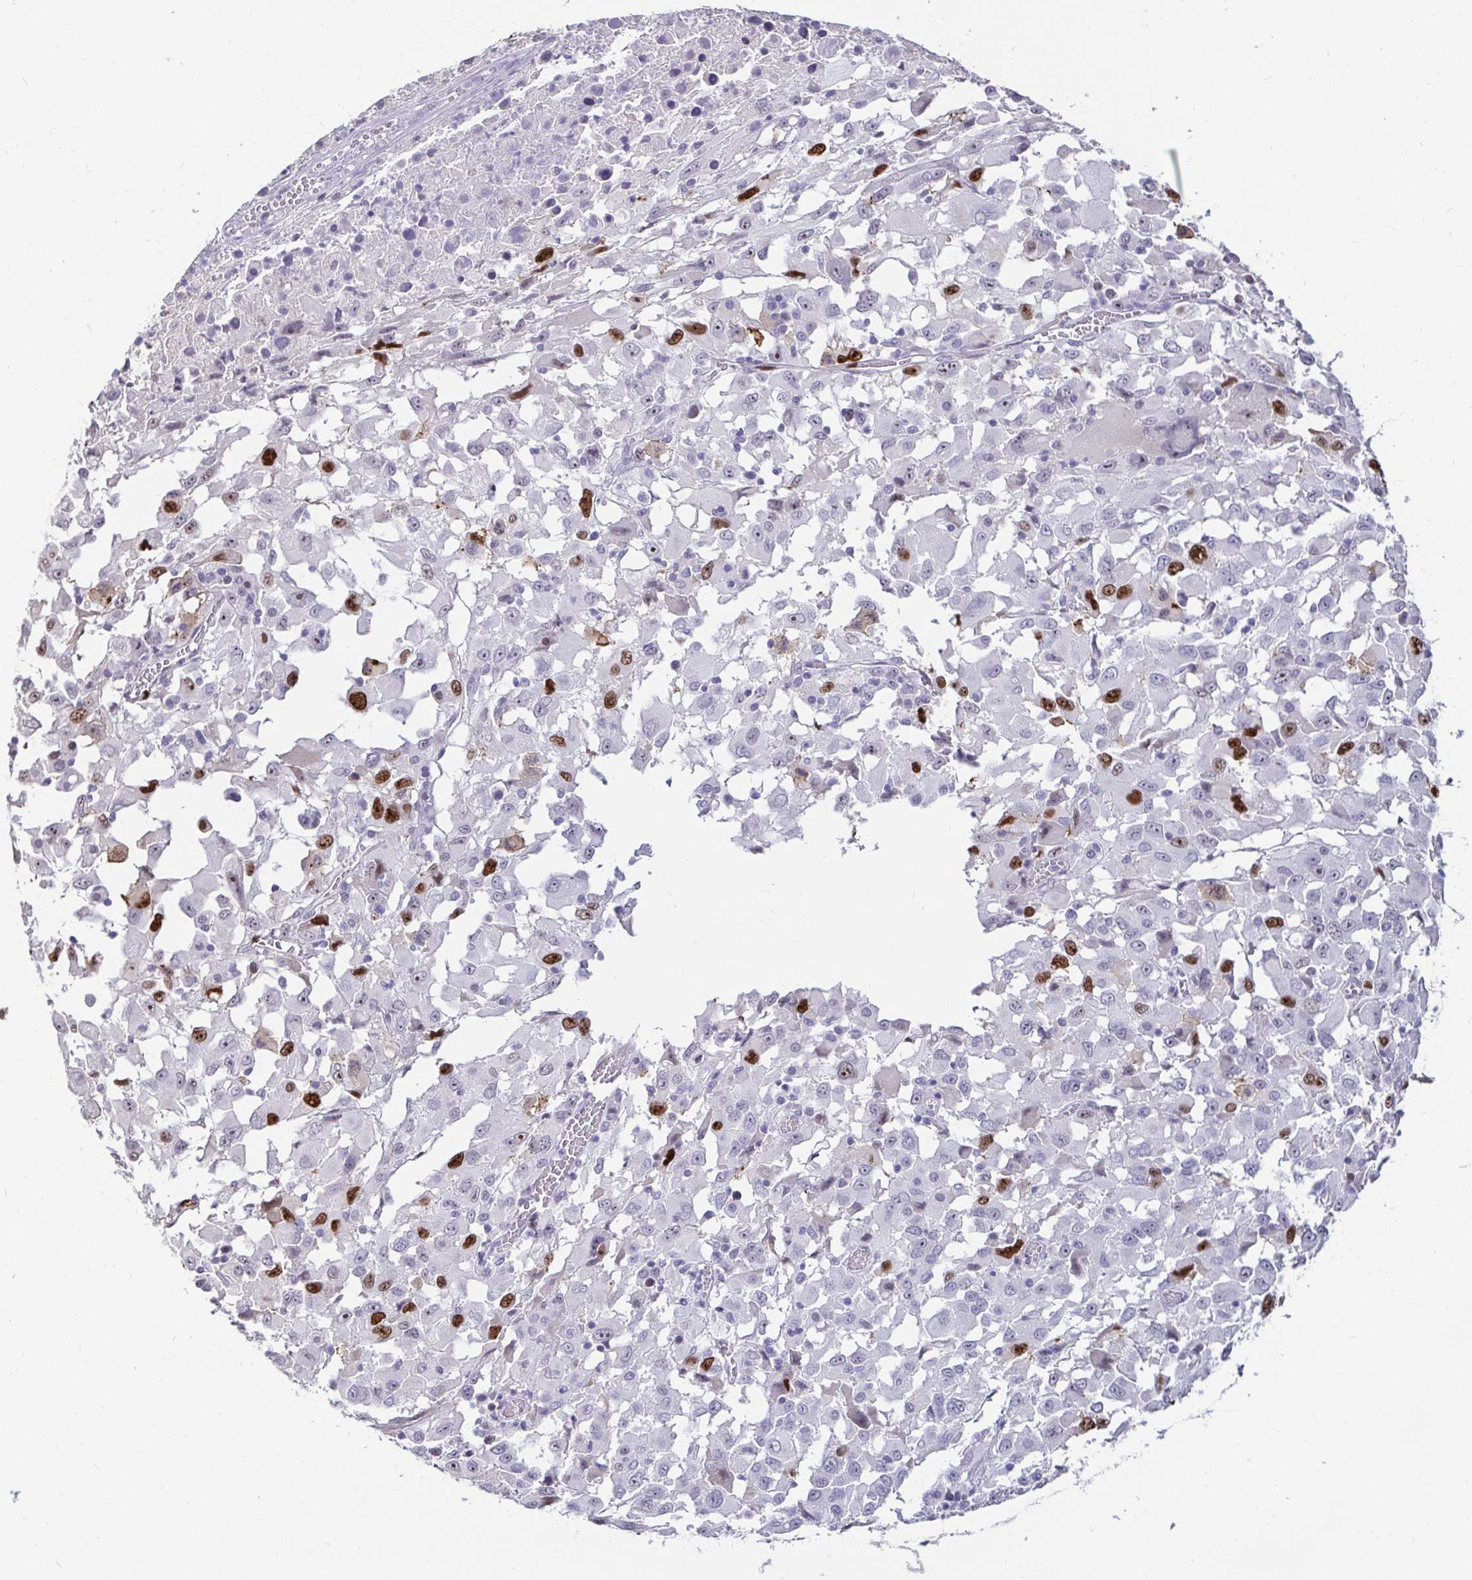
{"staining": {"intensity": "strong", "quantity": "<25%", "location": "nuclear"}, "tissue": "melanoma", "cell_type": "Tumor cells", "image_type": "cancer", "snomed": [{"axis": "morphology", "description": "Malignant melanoma, Metastatic site"}, {"axis": "topography", "description": "Soft tissue"}], "caption": "This micrograph exhibits immunohistochemistry (IHC) staining of human malignant melanoma (metastatic site), with medium strong nuclear staining in about <25% of tumor cells.", "gene": "ANLN", "patient": {"sex": "male", "age": 50}}